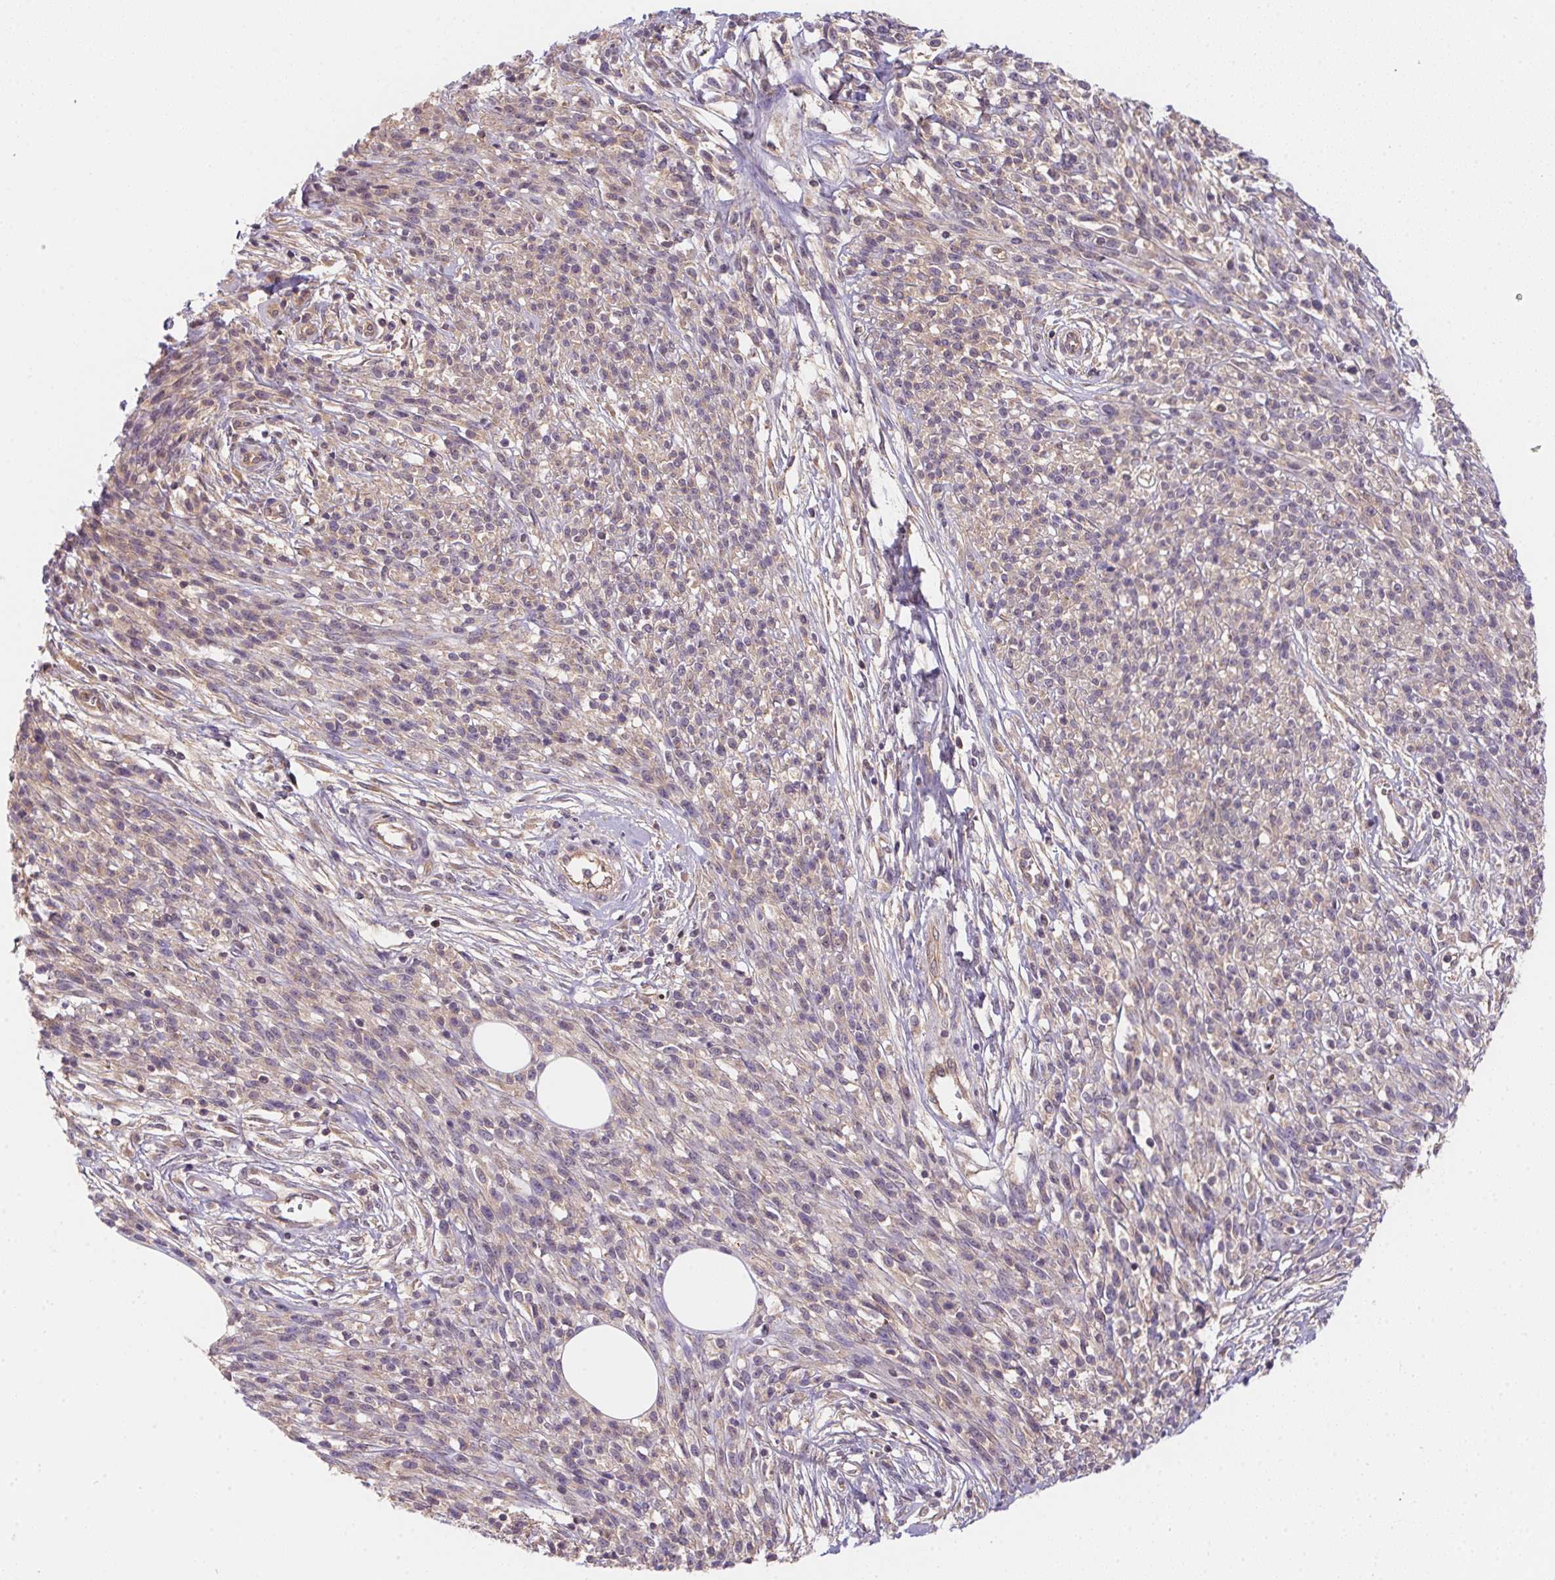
{"staining": {"intensity": "negative", "quantity": "none", "location": "none"}, "tissue": "melanoma", "cell_type": "Tumor cells", "image_type": "cancer", "snomed": [{"axis": "morphology", "description": "Malignant melanoma, NOS"}, {"axis": "topography", "description": "Skin"}, {"axis": "topography", "description": "Skin of trunk"}], "caption": "This is an immunohistochemistry micrograph of malignant melanoma. There is no positivity in tumor cells.", "gene": "PRKAA1", "patient": {"sex": "male", "age": 74}}